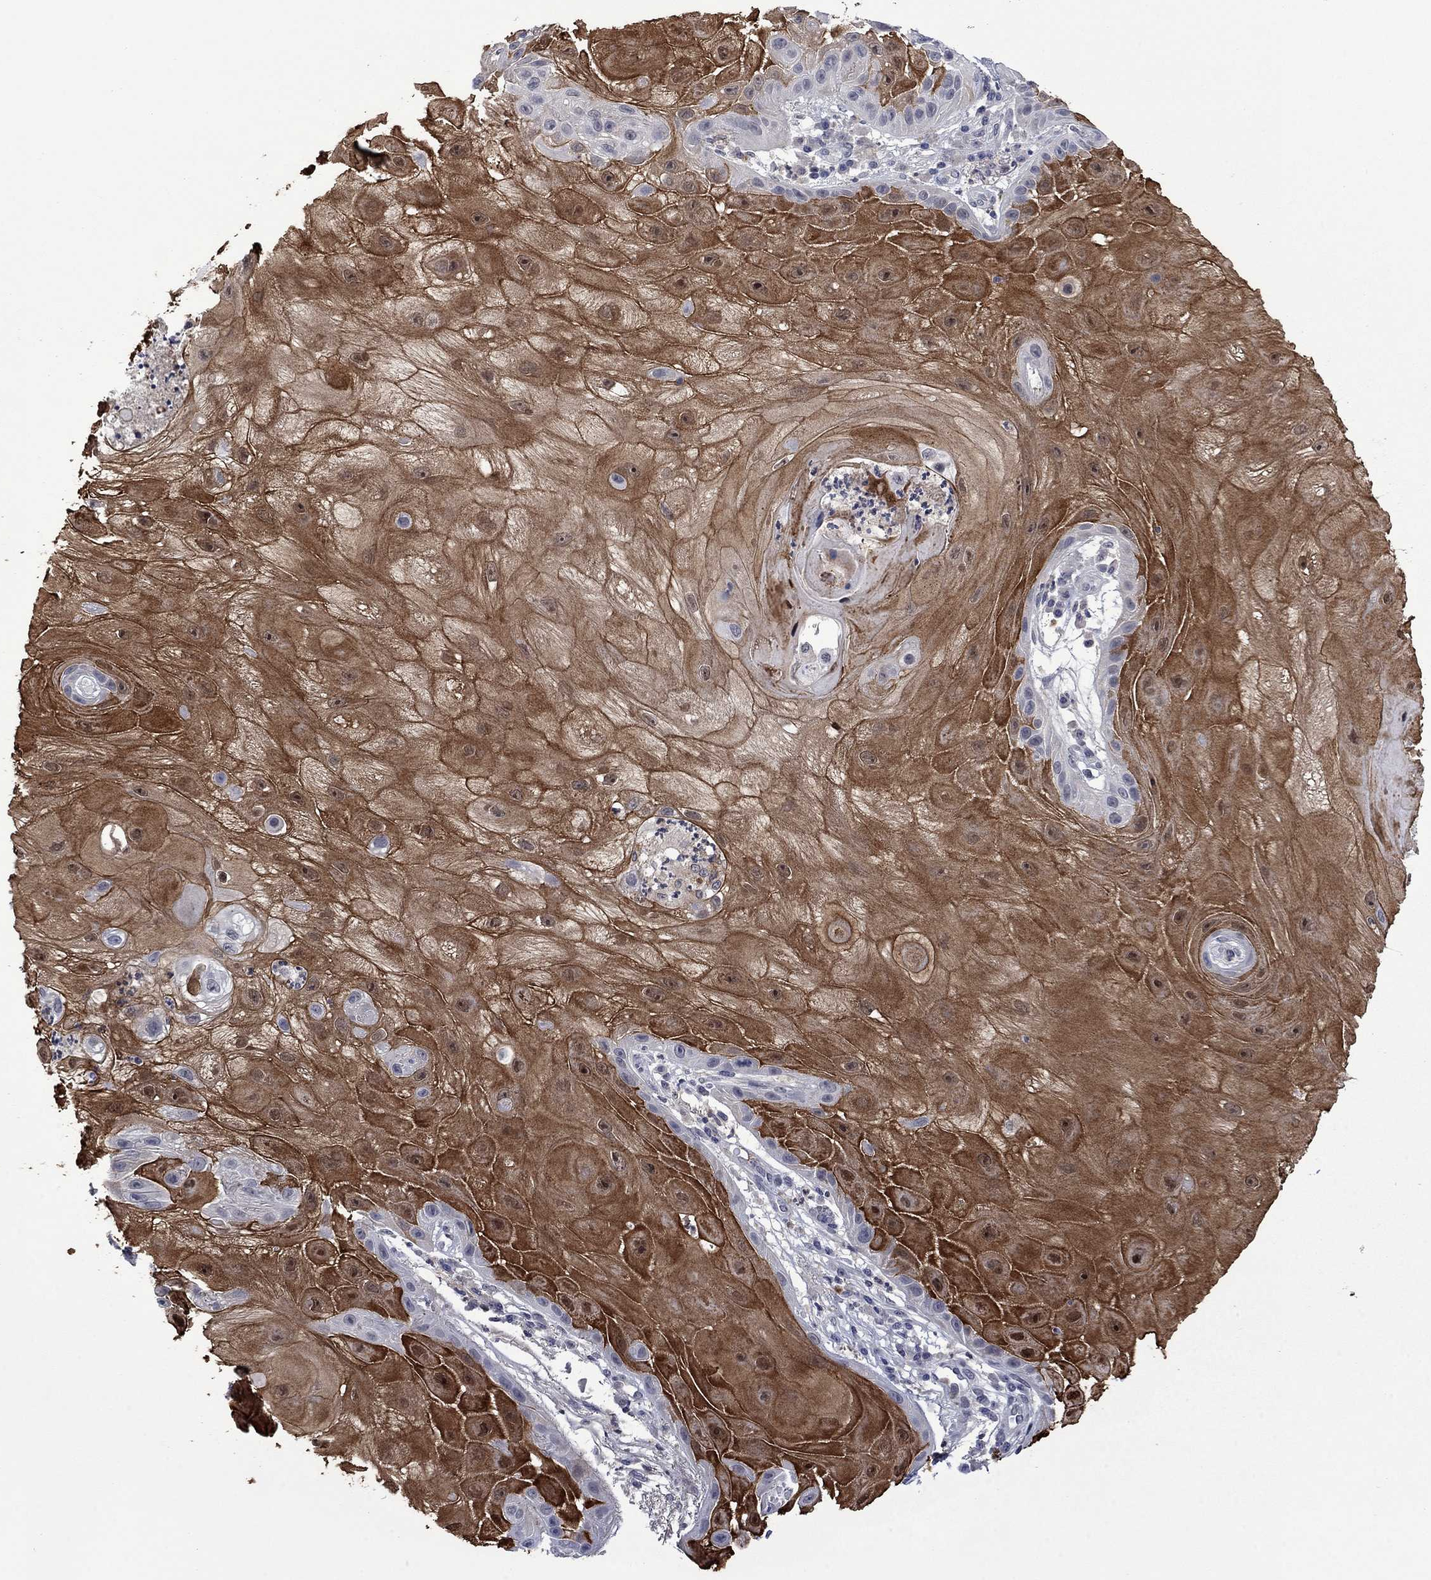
{"staining": {"intensity": "strong", "quantity": ">75%", "location": "cytoplasmic/membranous"}, "tissue": "skin cancer", "cell_type": "Tumor cells", "image_type": "cancer", "snomed": [{"axis": "morphology", "description": "Normal tissue, NOS"}, {"axis": "morphology", "description": "Squamous cell carcinoma, NOS"}, {"axis": "topography", "description": "Skin"}], "caption": "A high amount of strong cytoplasmic/membranous staining is appreciated in about >75% of tumor cells in skin cancer (squamous cell carcinoma) tissue.", "gene": "AGL", "patient": {"sex": "male", "age": 79}}